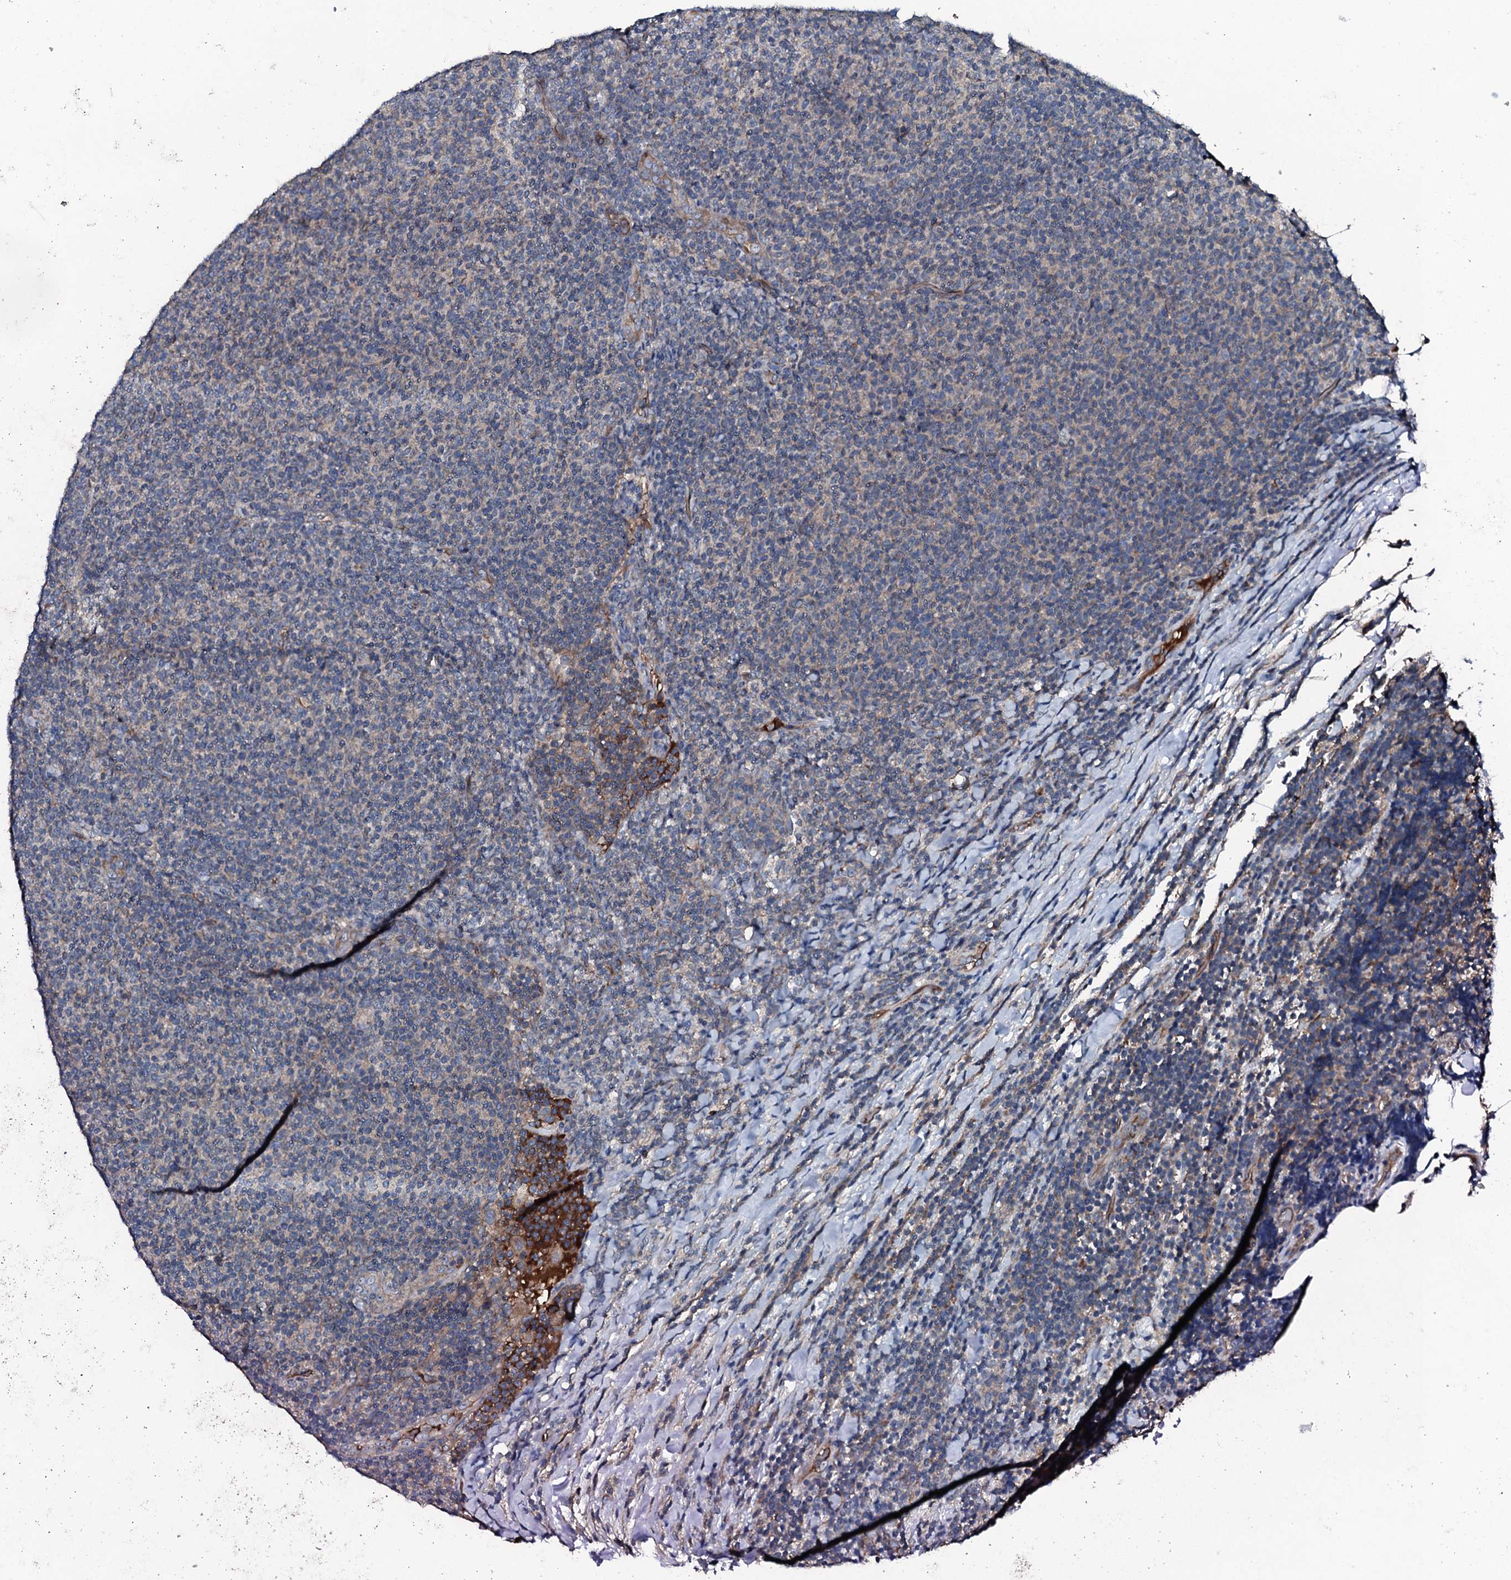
{"staining": {"intensity": "negative", "quantity": "none", "location": "none"}, "tissue": "lymphoma", "cell_type": "Tumor cells", "image_type": "cancer", "snomed": [{"axis": "morphology", "description": "Malignant lymphoma, non-Hodgkin's type, Low grade"}, {"axis": "topography", "description": "Lymph node"}], "caption": "Photomicrograph shows no significant protein expression in tumor cells of lymphoma.", "gene": "TRIM7", "patient": {"sex": "male", "age": 66}}